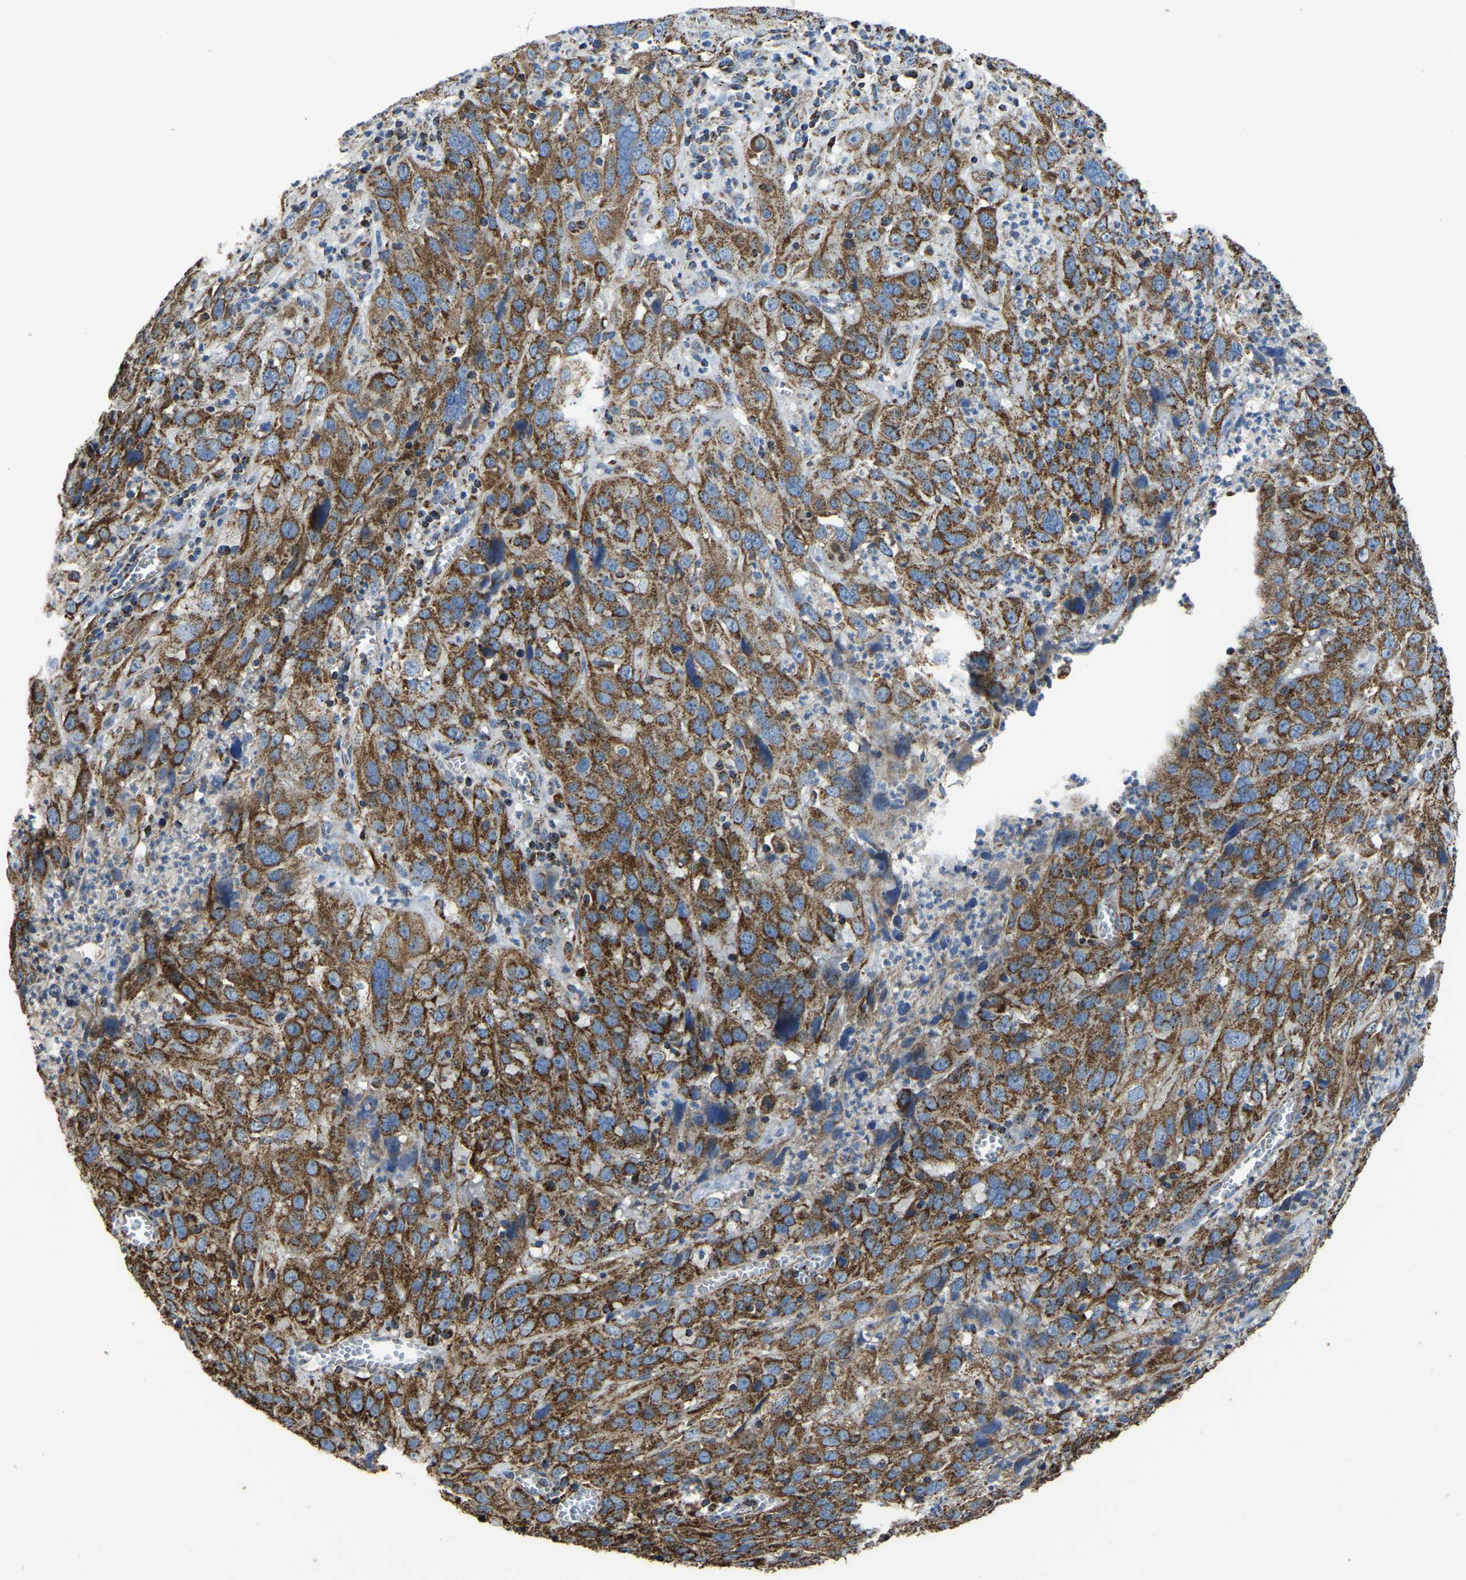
{"staining": {"intensity": "strong", "quantity": ">75%", "location": "cytoplasmic/membranous"}, "tissue": "cervical cancer", "cell_type": "Tumor cells", "image_type": "cancer", "snomed": [{"axis": "morphology", "description": "Squamous cell carcinoma, NOS"}, {"axis": "topography", "description": "Cervix"}], "caption": "This is a photomicrograph of IHC staining of cervical cancer (squamous cell carcinoma), which shows strong expression in the cytoplasmic/membranous of tumor cells.", "gene": "ETFA", "patient": {"sex": "female", "age": 32}}